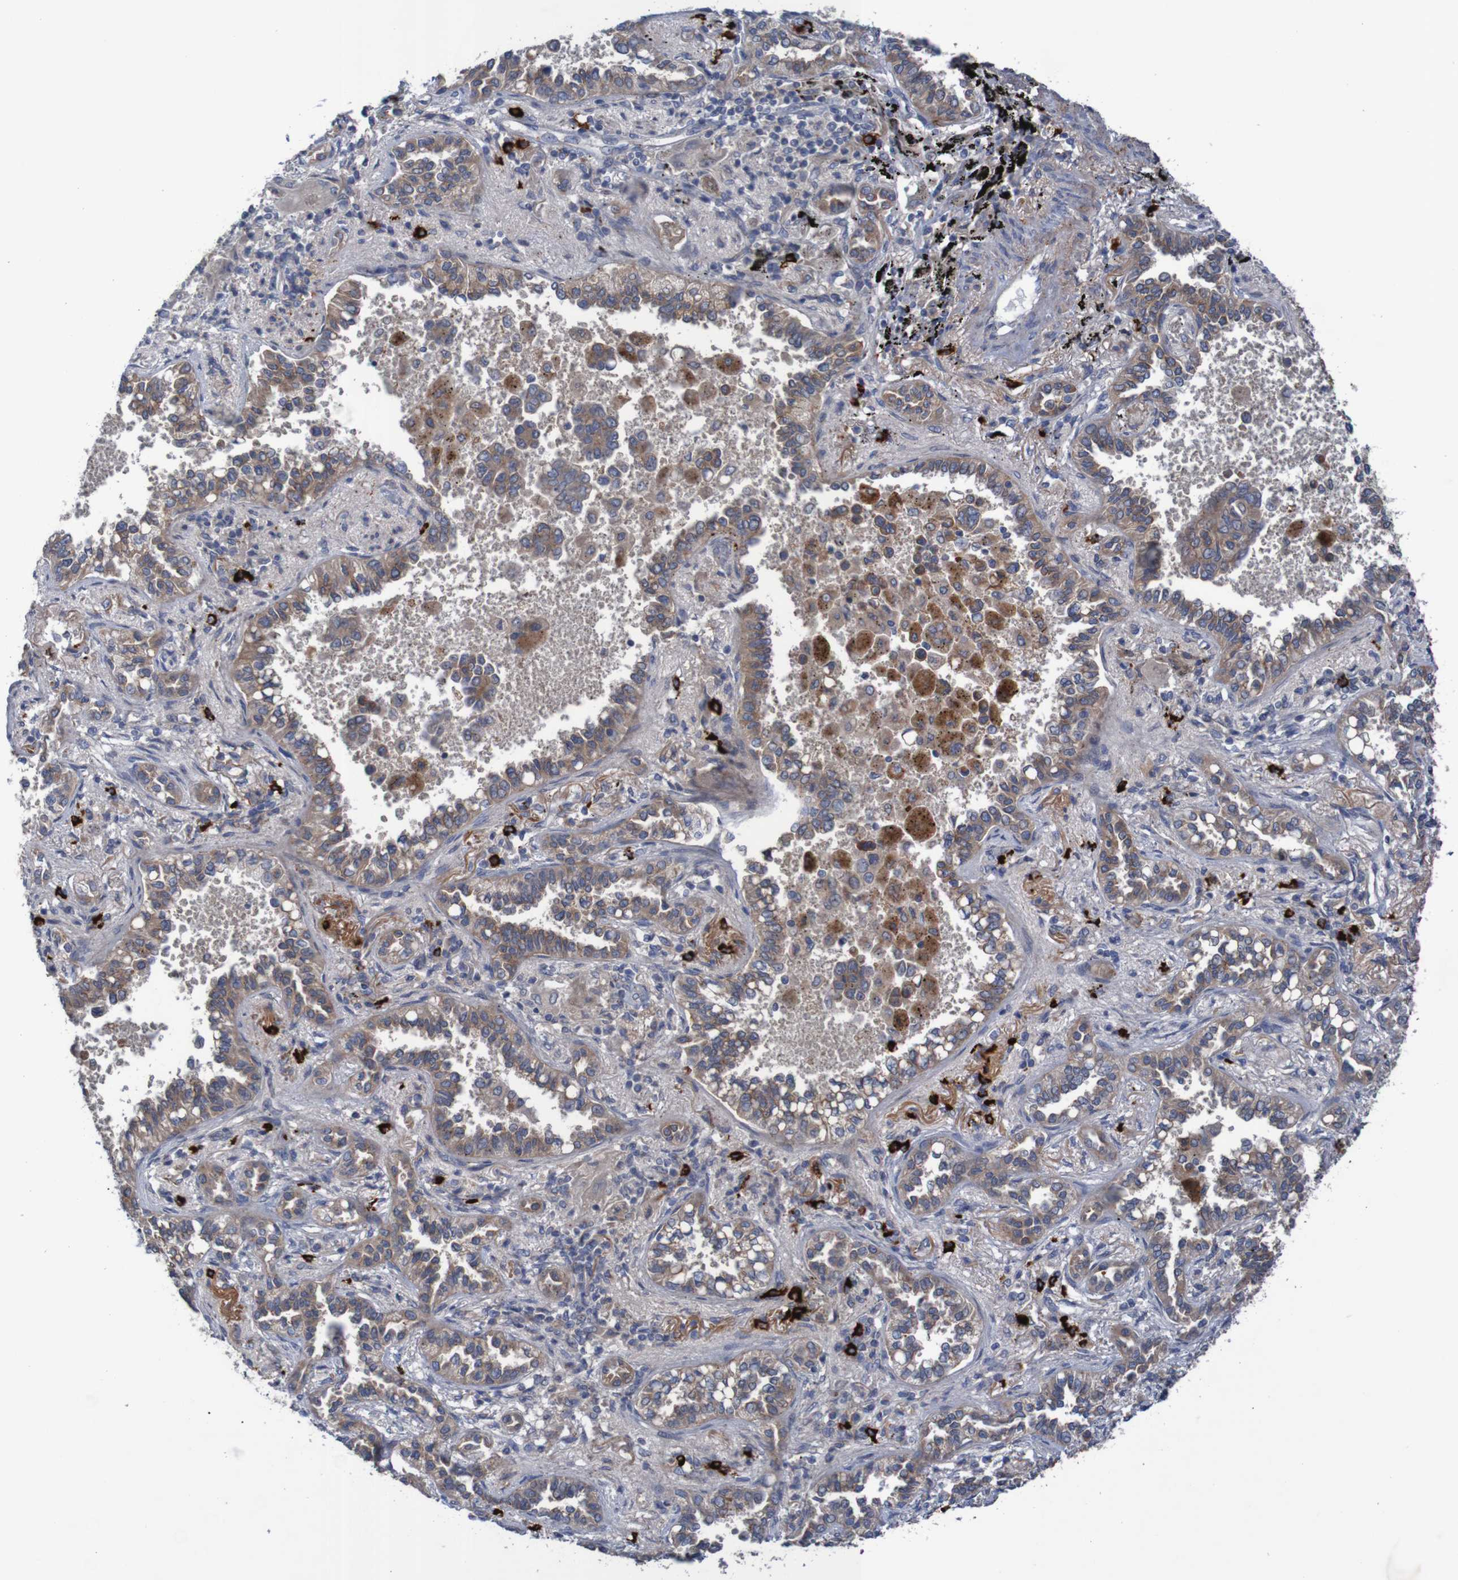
{"staining": {"intensity": "moderate", "quantity": ">75%", "location": "cytoplasmic/membranous"}, "tissue": "lung cancer", "cell_type": "Tumor cells", "image_type": "cancer", "snomed": [{"axis": "morphology", "description": "Normal tissue, NOS"}, {"axis": "morphology", "description": "Adenocarcinoma, NOS"}, {"axis": "topography", "description": "Lung"}], "caption": "This image reveals lung cancer (adenocarcinoma) stained with immunohistochemistry (IHC) to label a protein in brown. The cytoplasmic/membranous of tumor cells show moderate positivity for the protein. Nuclei are counter-stained blue.", "gene": "ANGPT4", "patient": {"sex": "male", "age": 59}}